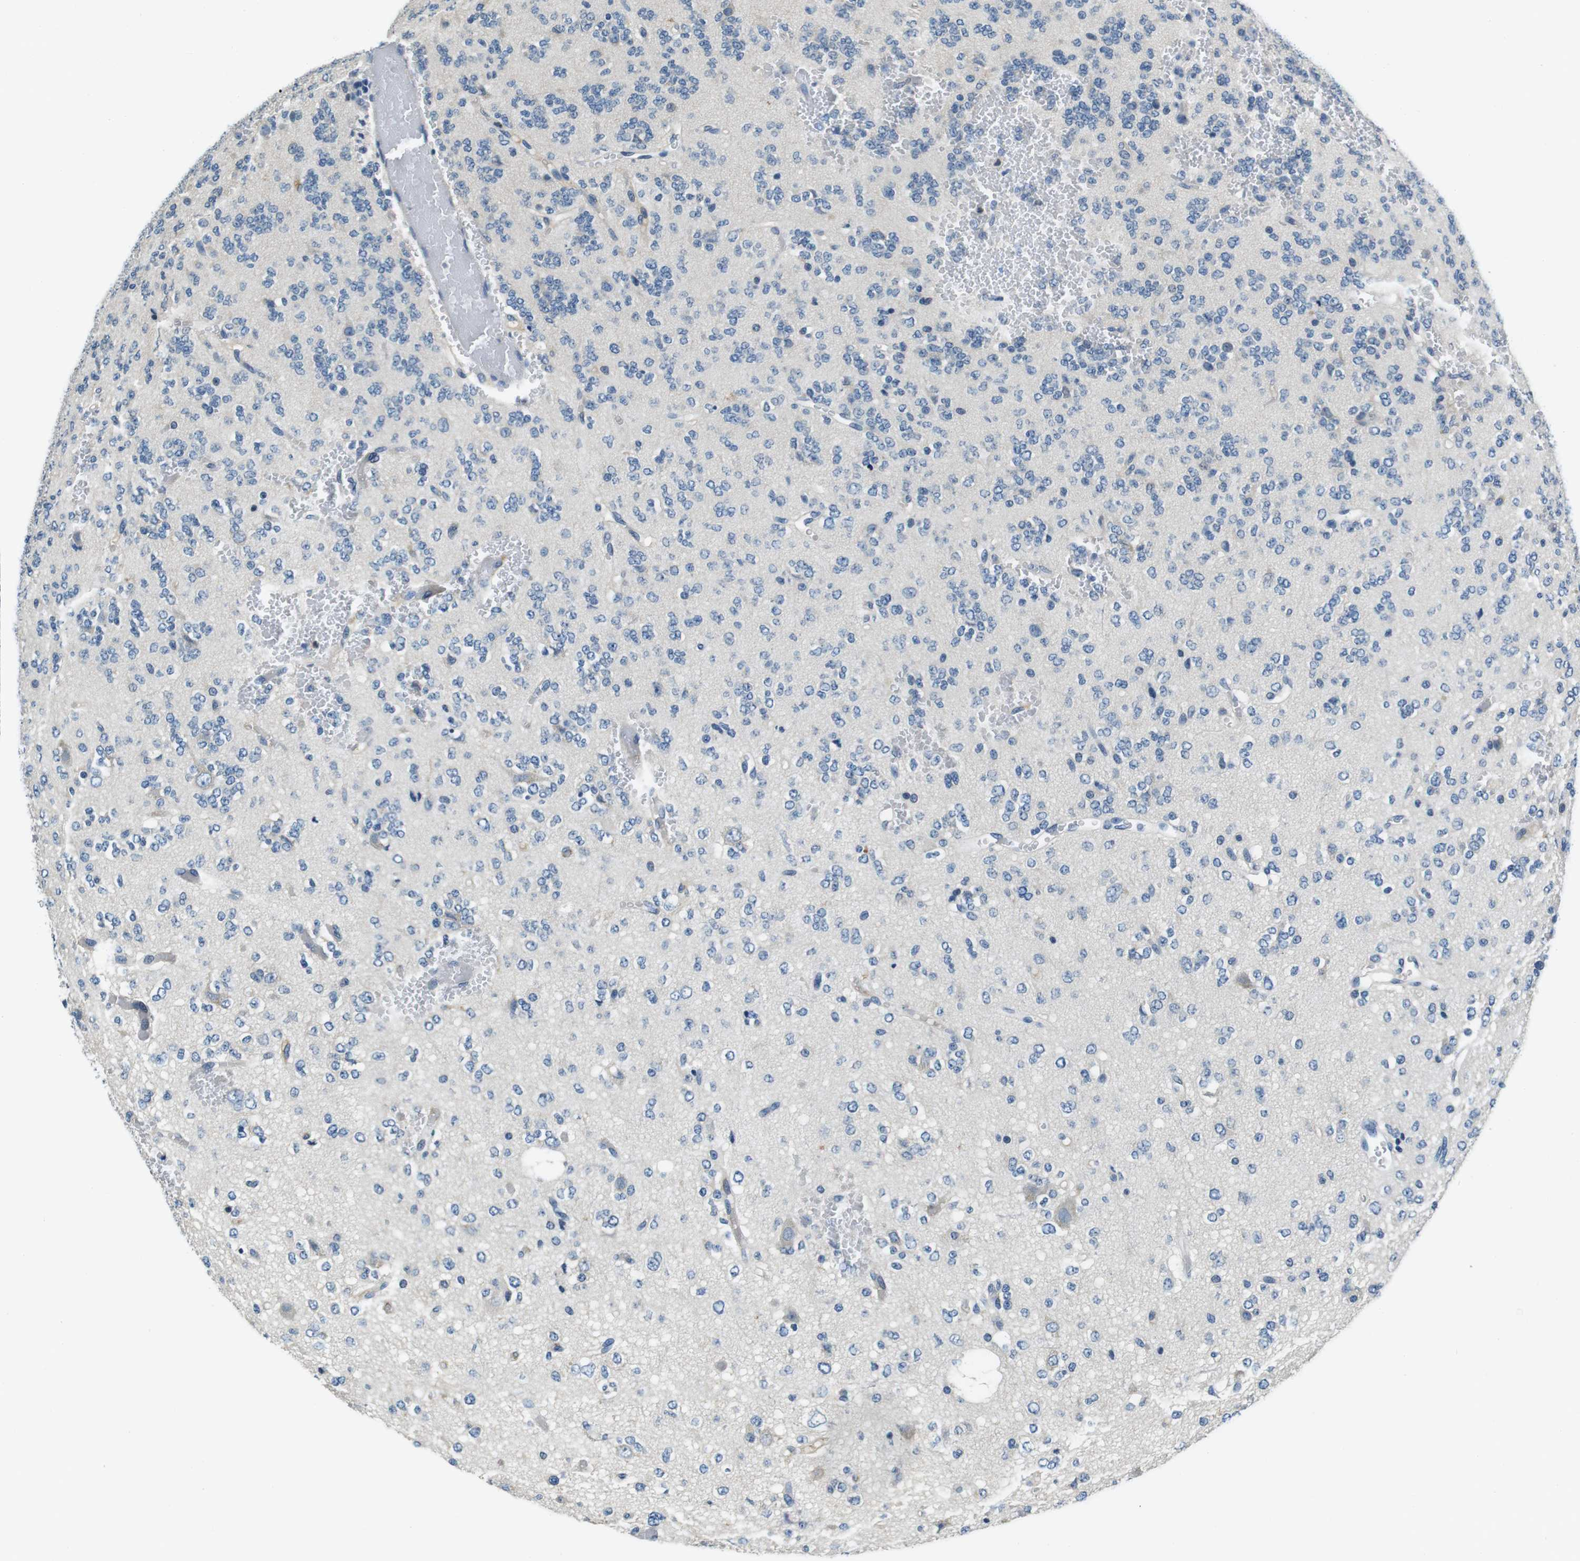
{"staining": {"intensity": "negative", "quantity": "none", "location": "none"}, "tissue": "glioma", "cell_type": "Tumor cells", "image_type": "cancer", "snomed": [{"axis": "morphology", "description": "Glioma, malignant, Low grade"}, {"axis": "topography", "description": "Brain"}], "caption": "Image shows no protein staining in tumor cells of glioma tissue.", "gene": "KCNJ5", "patient": {"sex": "male", "age": 38}}